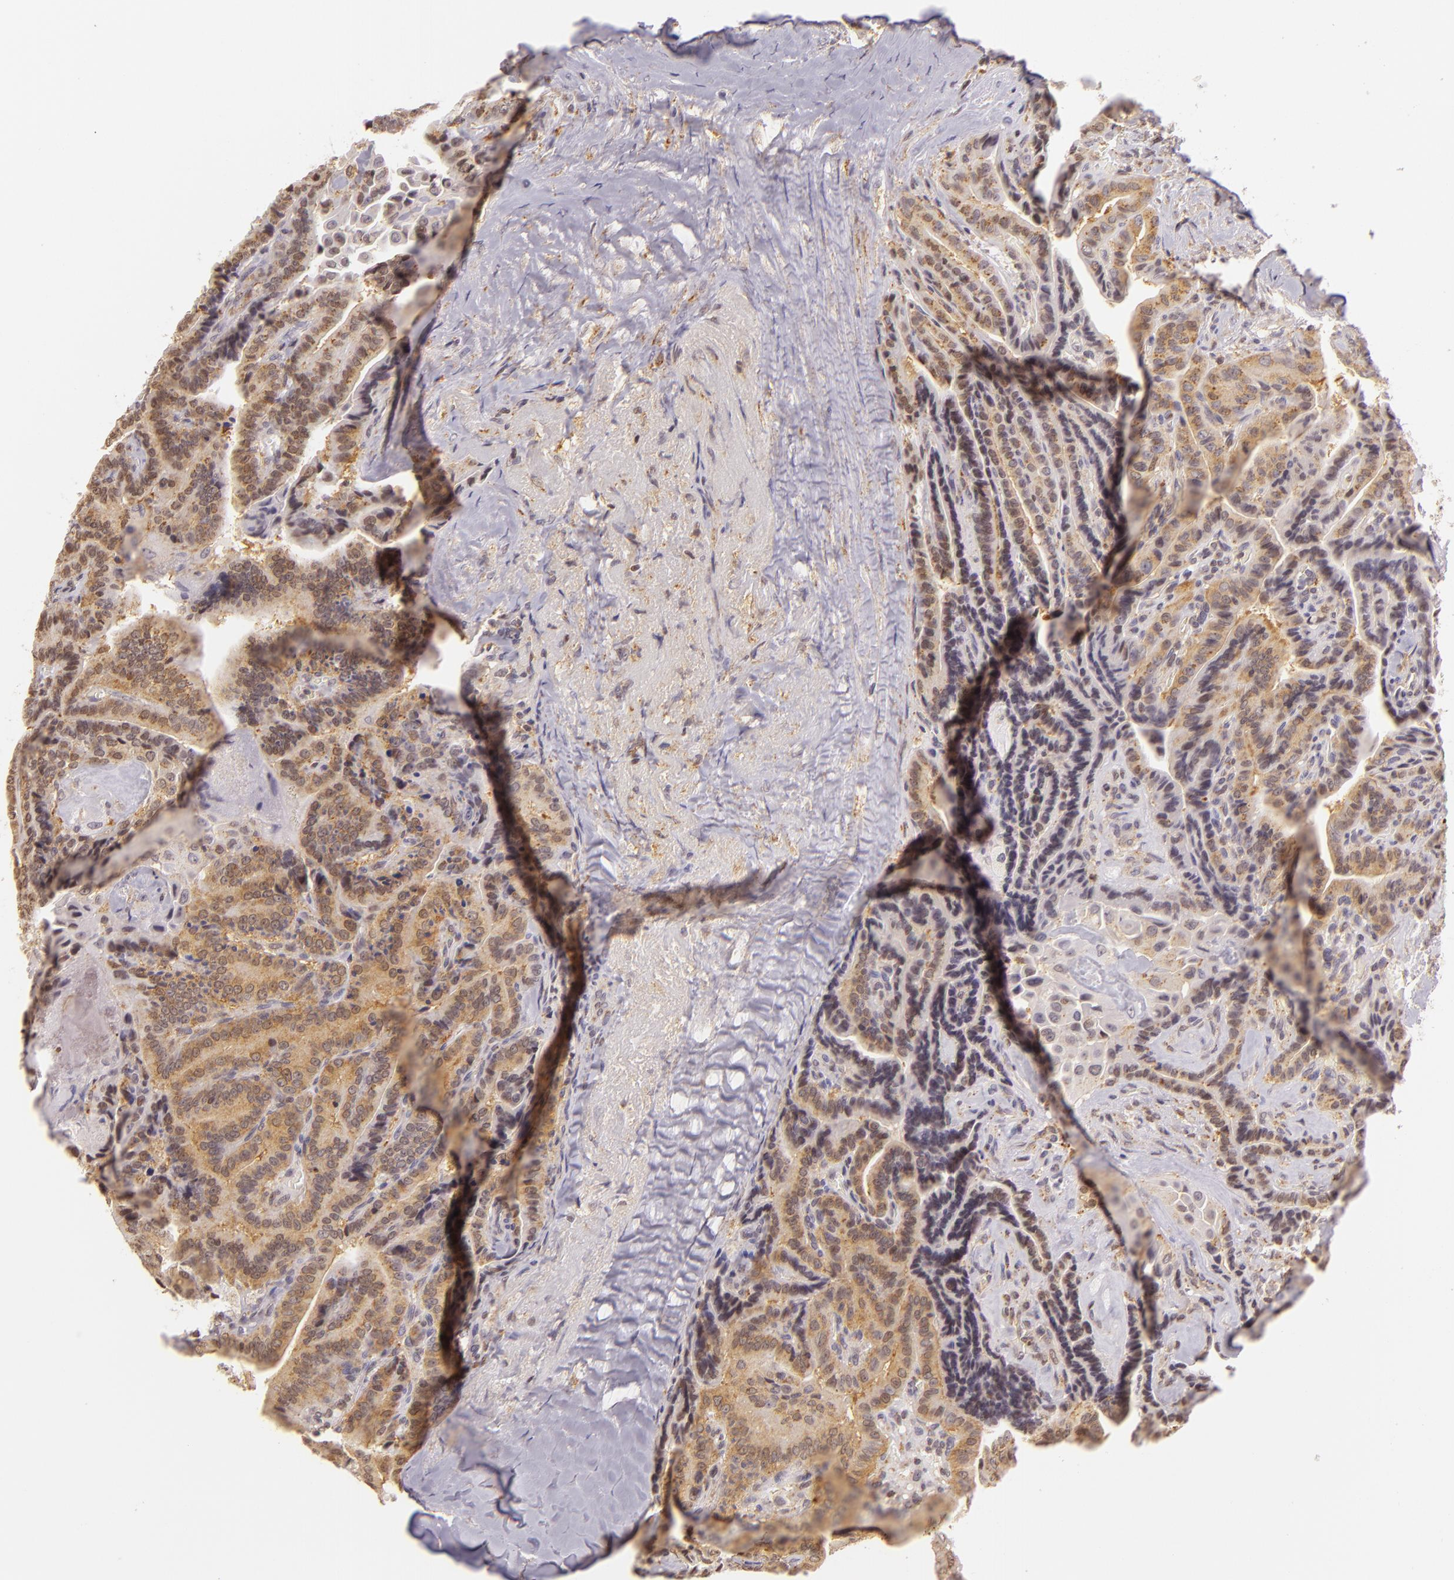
{"staining": {"intensity": "moderate", "quantity": "25%-75%", "location": "cytoplasmic/membranous"}, "tissue": "thyroid cancer", "cell_type": "Tumor cells", "image_type": "cancer", "snomed": [{"axis": "morphology", "description": "Papillary adenocarcinoma, NOS"}, {"axis": "topography", "description": "Thyroid gland"}], "caption": "Protein analysis of papillary adenocarcinoma (thyroid) tissue shows moderate cytoplasmic/membranous expression in about 25%-75% of tumor cells. (Brightfield microscopy of DAB IHC at high magnification).", "gene": "IMPDH1", "patient": {"sex": "male", "age": 87}}